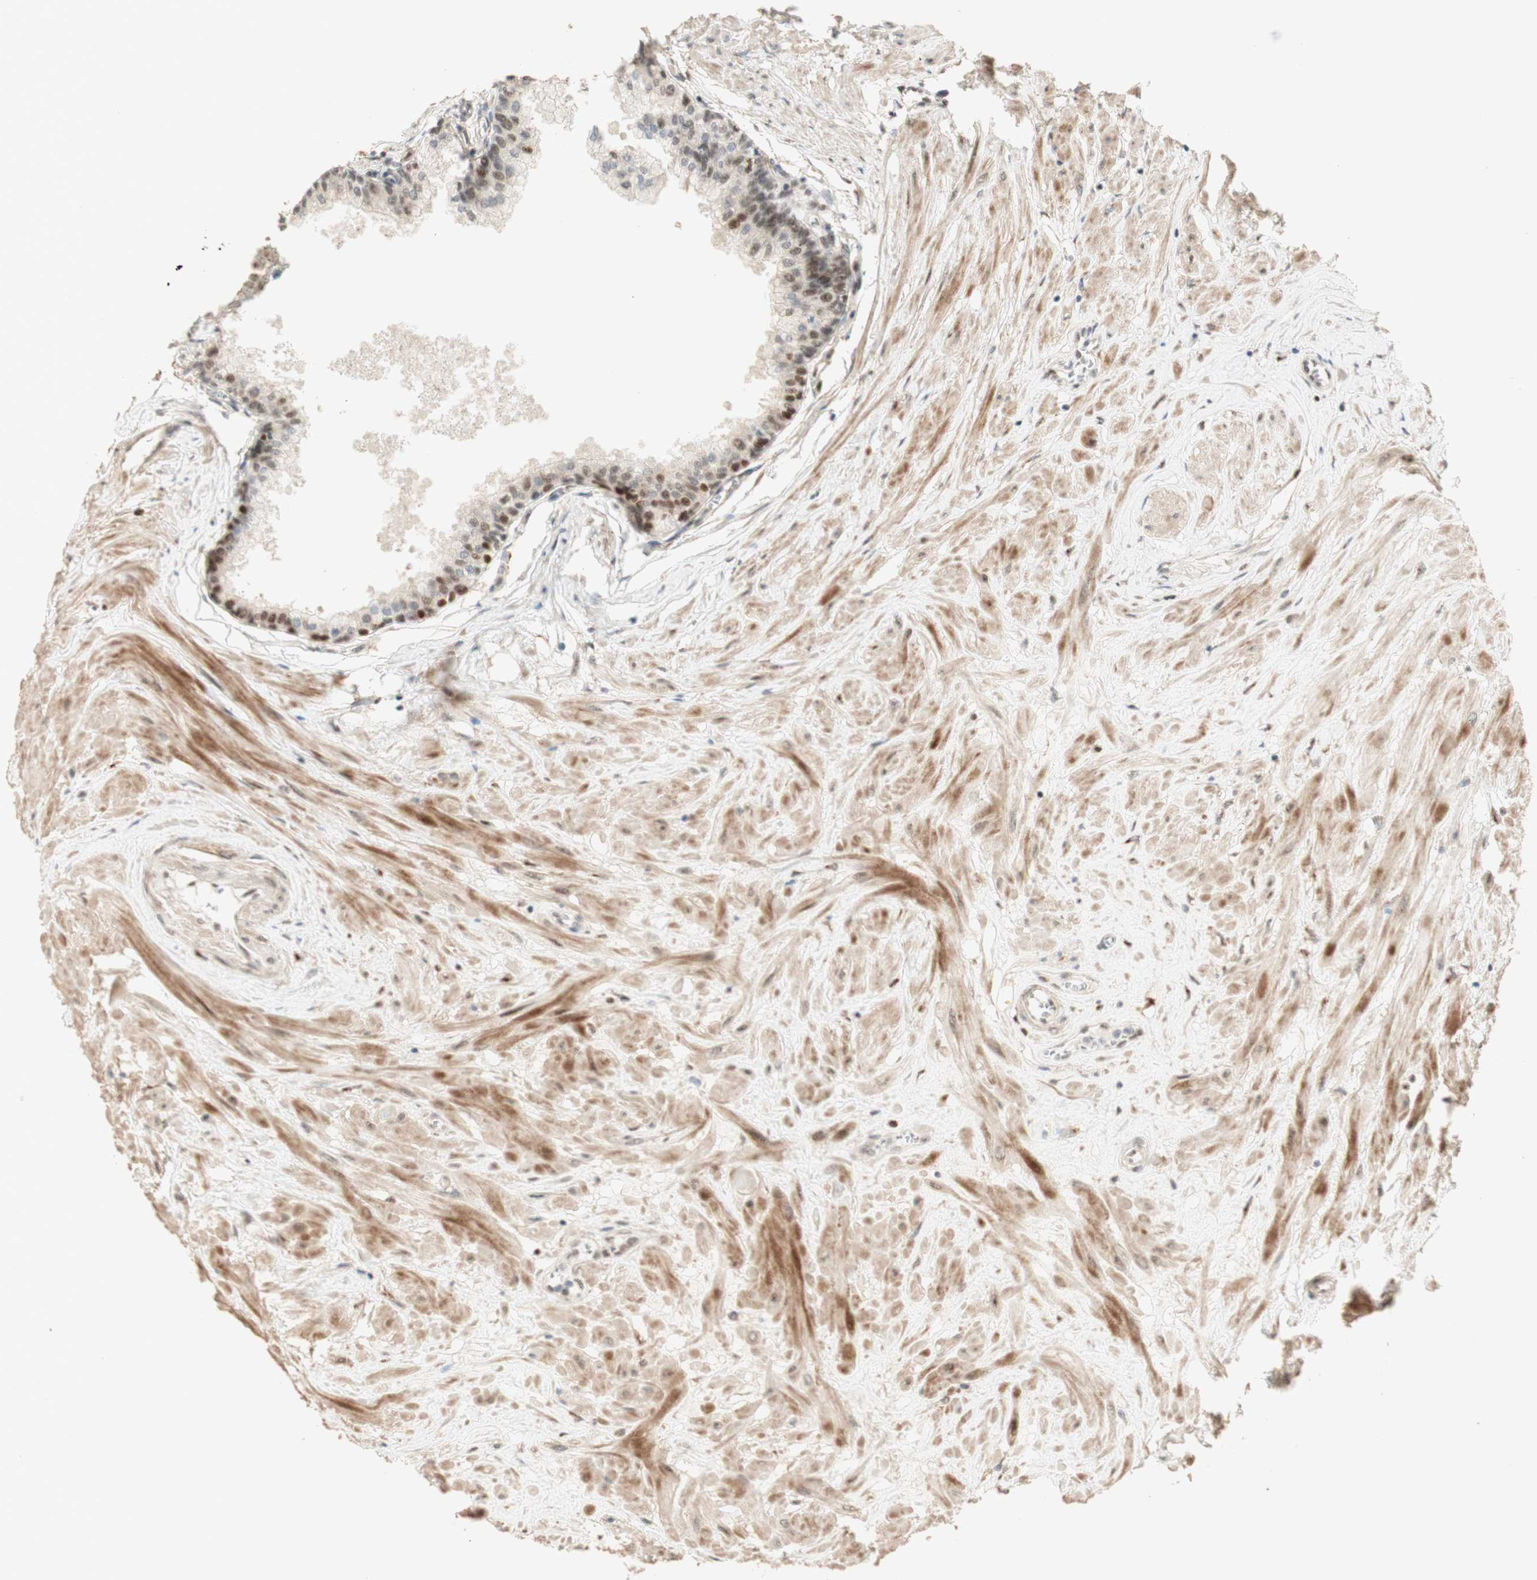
{"staining": {"intensity": "moderate", "quantity": ">75%", "location": "nuclear"}, "tissue": "prostate", "cell_type": "Glandular cells", "image_type": "normal", "snomed": [{"axis": "morphology", "description": "Normal tissue, NOS"}, {"axis": "topography", "description": "Prostate"}, {"axis": "topography", "description": "Seminal veicle"}], "caption": "A high-resolution histopathology image shows IHC staining of benign prostate, which demonstrates moderate nuclear positivity in about >75% of glandular cells.", "gene": "FOXP1", "patient": {"sex": "male", "age": 60}}